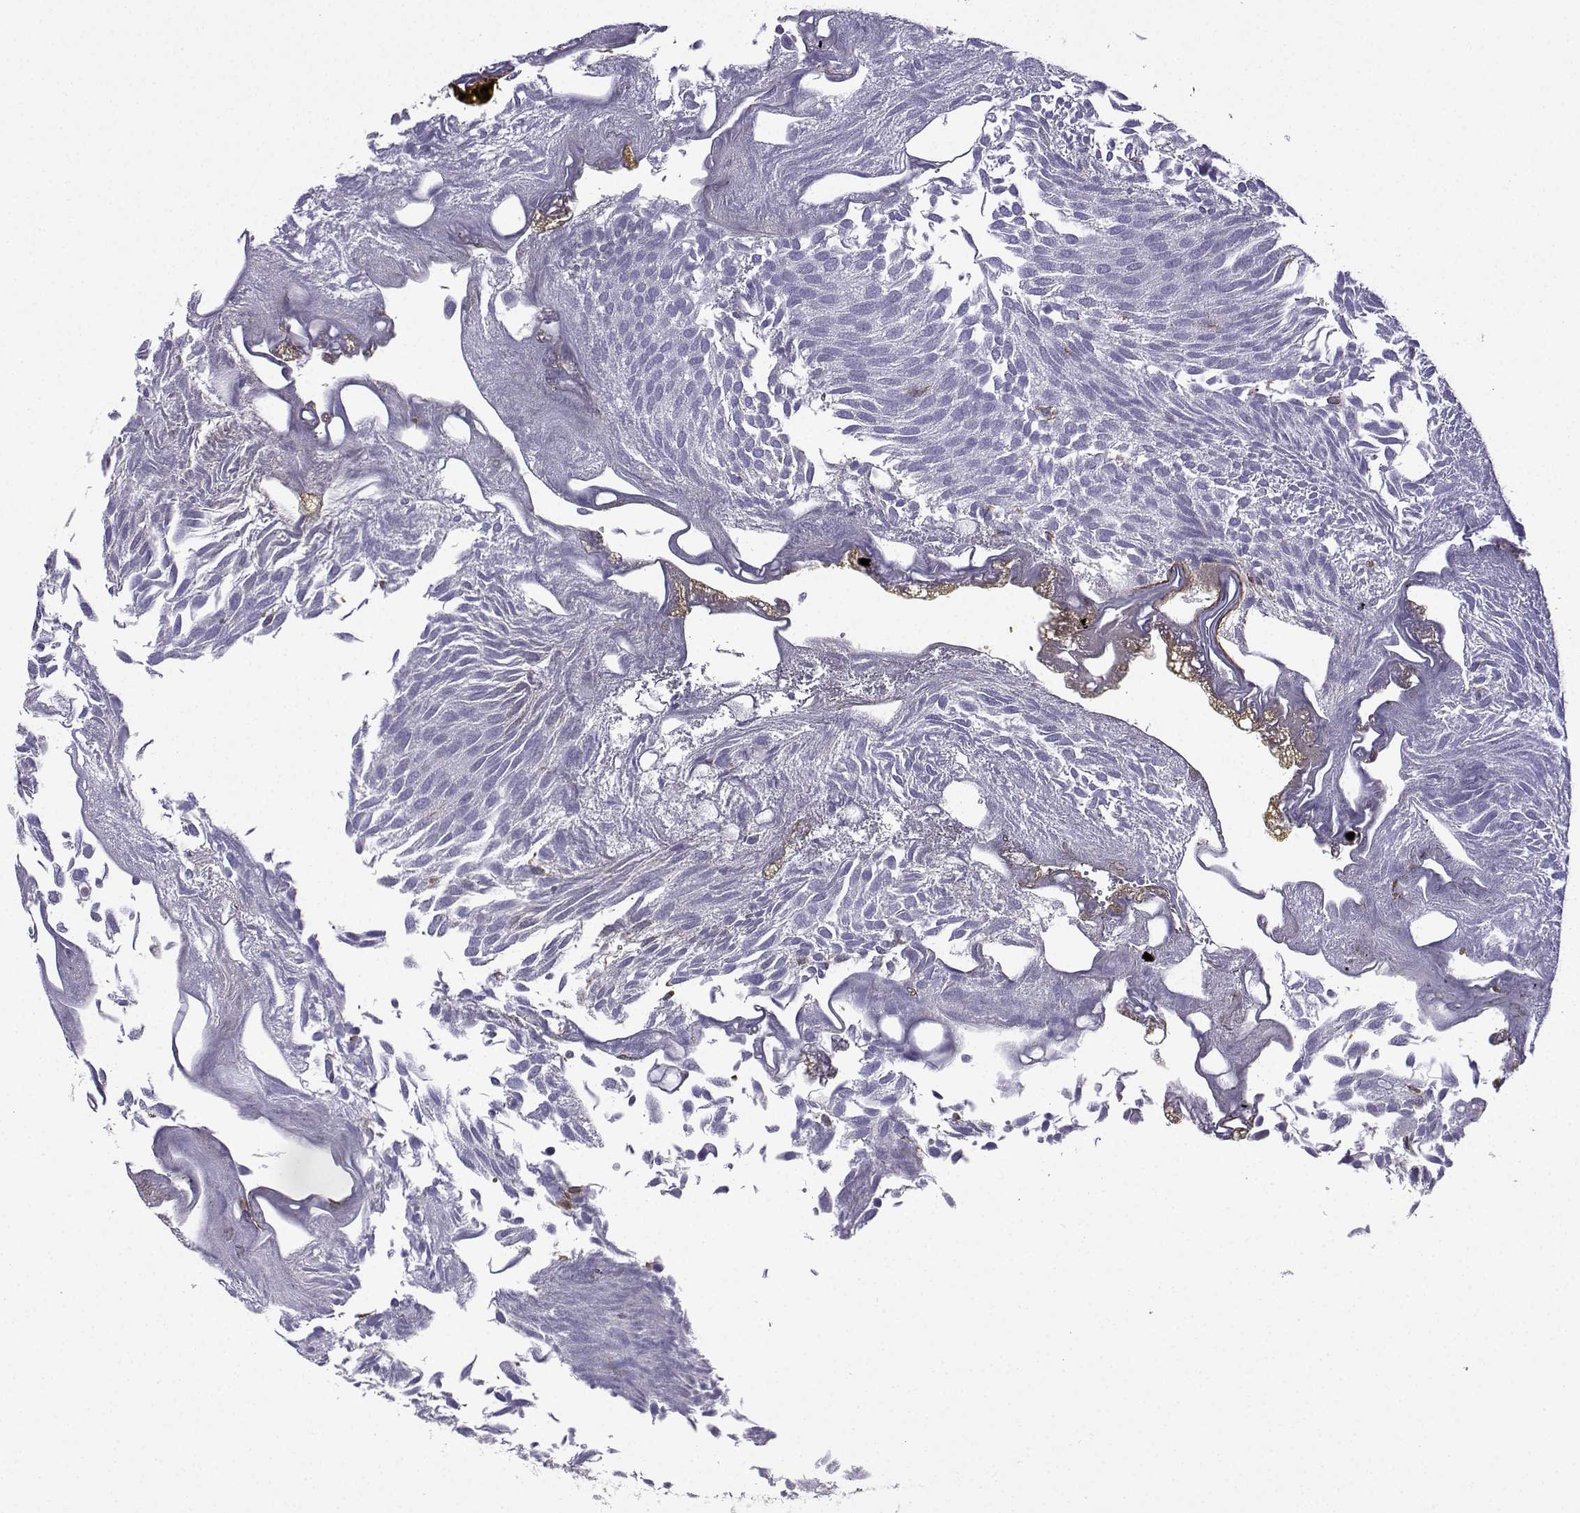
{"staining": {"intensity": "negative", "quantity": "none", "location": "none"}, "tissue": "urothelial cancer", "cell_type": "Tumor cells", "image_type": "cancer", "snomed": [{"axis": "morphology", "description": "Urothelial carcinoma, Low grade"}, {"axis": "topography", "description": "Urinary bladder"}], "caption": "Urothelial cancer was stained to show a protein in brown. There is no significant expression in tumor cells. Brightfield microscopy of immunohistochemistry (IHC) stained with DAB (brown) and hematoxylin (blue), captured at high magnification.", "gene": "DOCK10", "patient": {"sex": "male", "age": 52}}